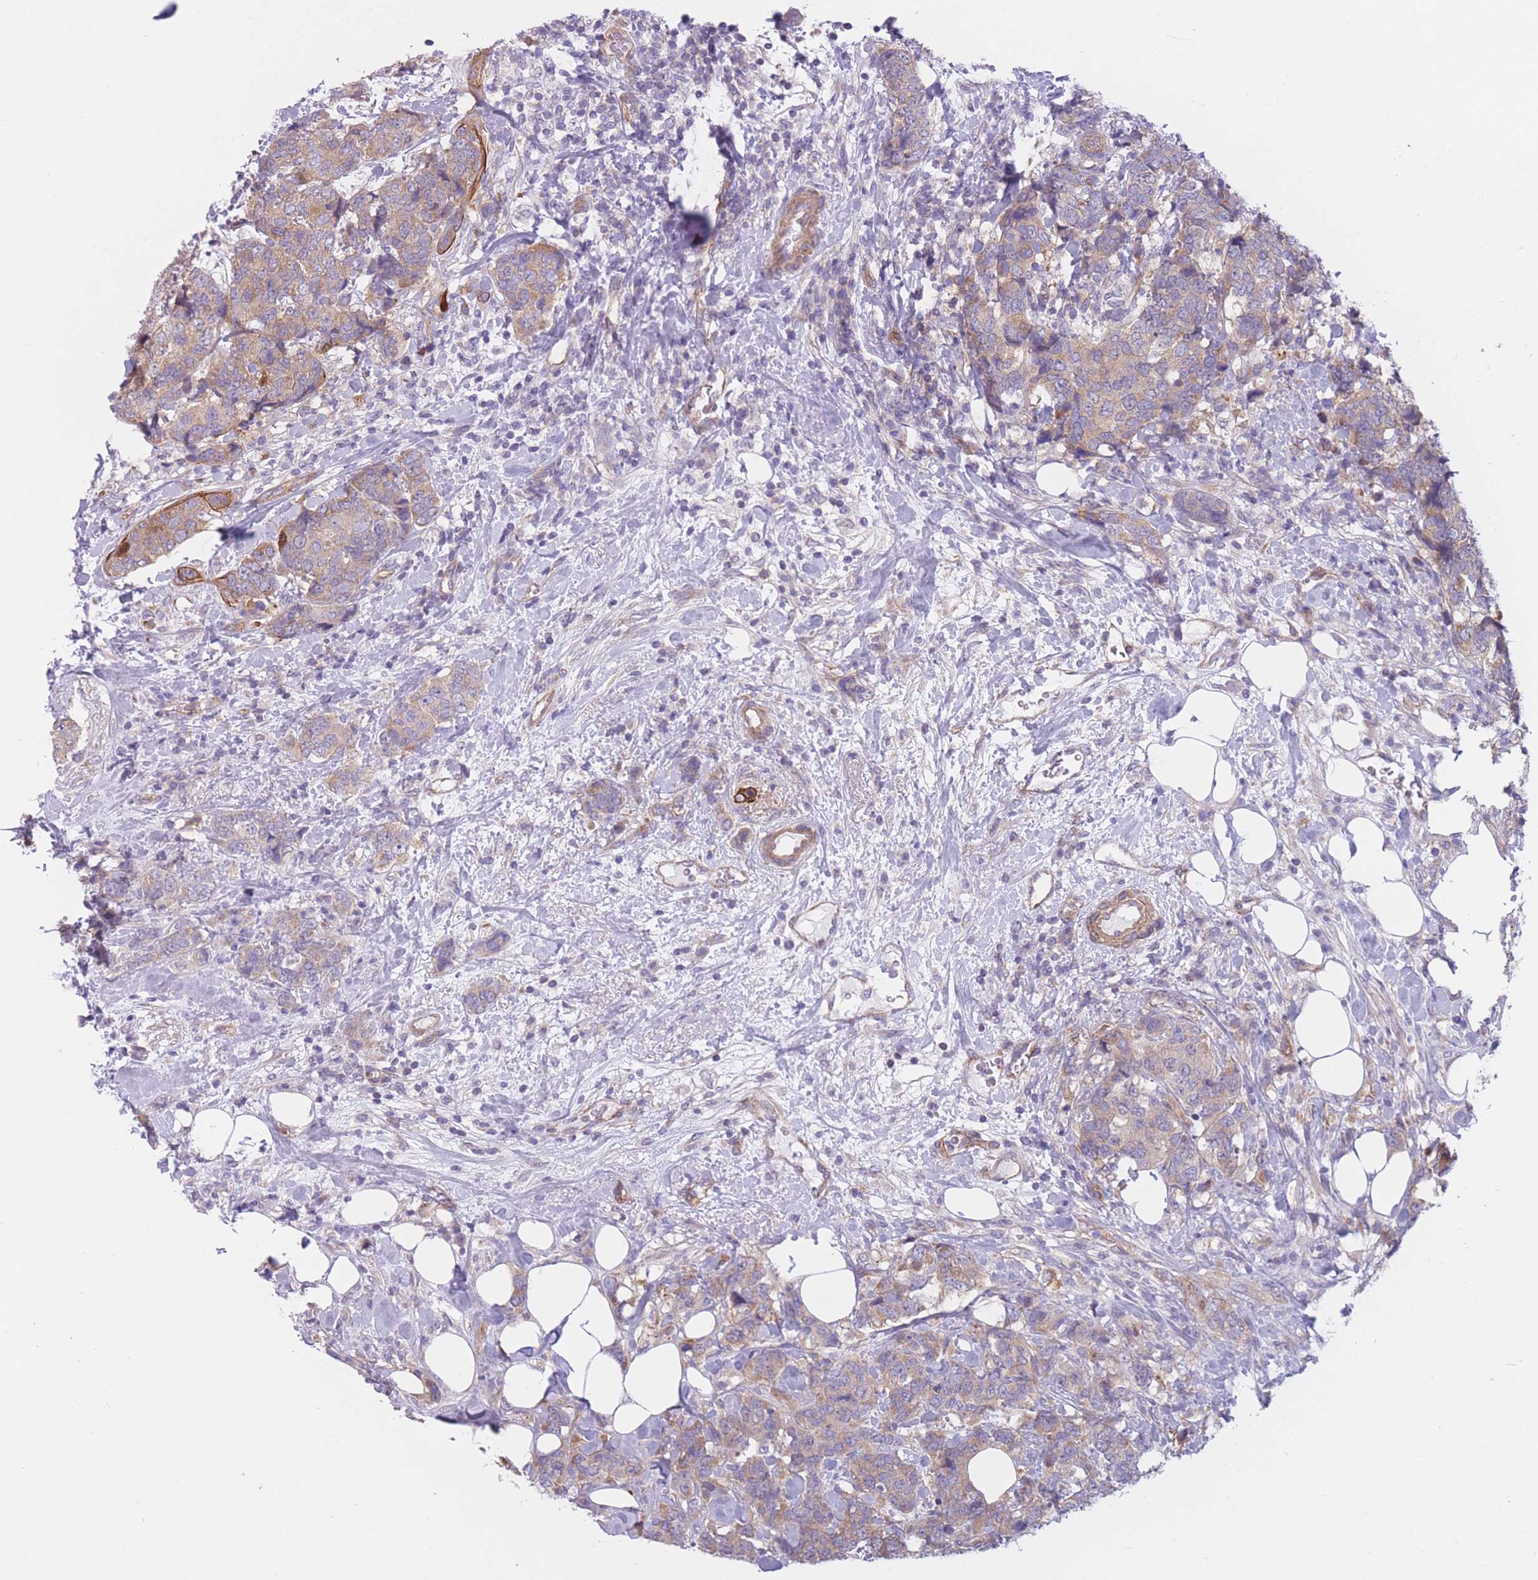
{"staining": {"intensity": "moderate", "quantity": "25%-75%", "location": "cytoplasmic/membranous"}, "tissue": "breast cancer", "cell_type": "Tumor cells", "image_type": "cancer", "snomed": [{"axis": "morphology", "description": "Lobular carcinoma"}, {"axis": "topography", "description": "Breast"}], "caption": "The photomicrograph displays staining of lobular carcinoma (breast), revealing moderate cytoplasmic/membranous protein staining (brown color) within tumor cells.", "gene": "SERPINB3", "patient": {"sex": "female", "age": 59}}